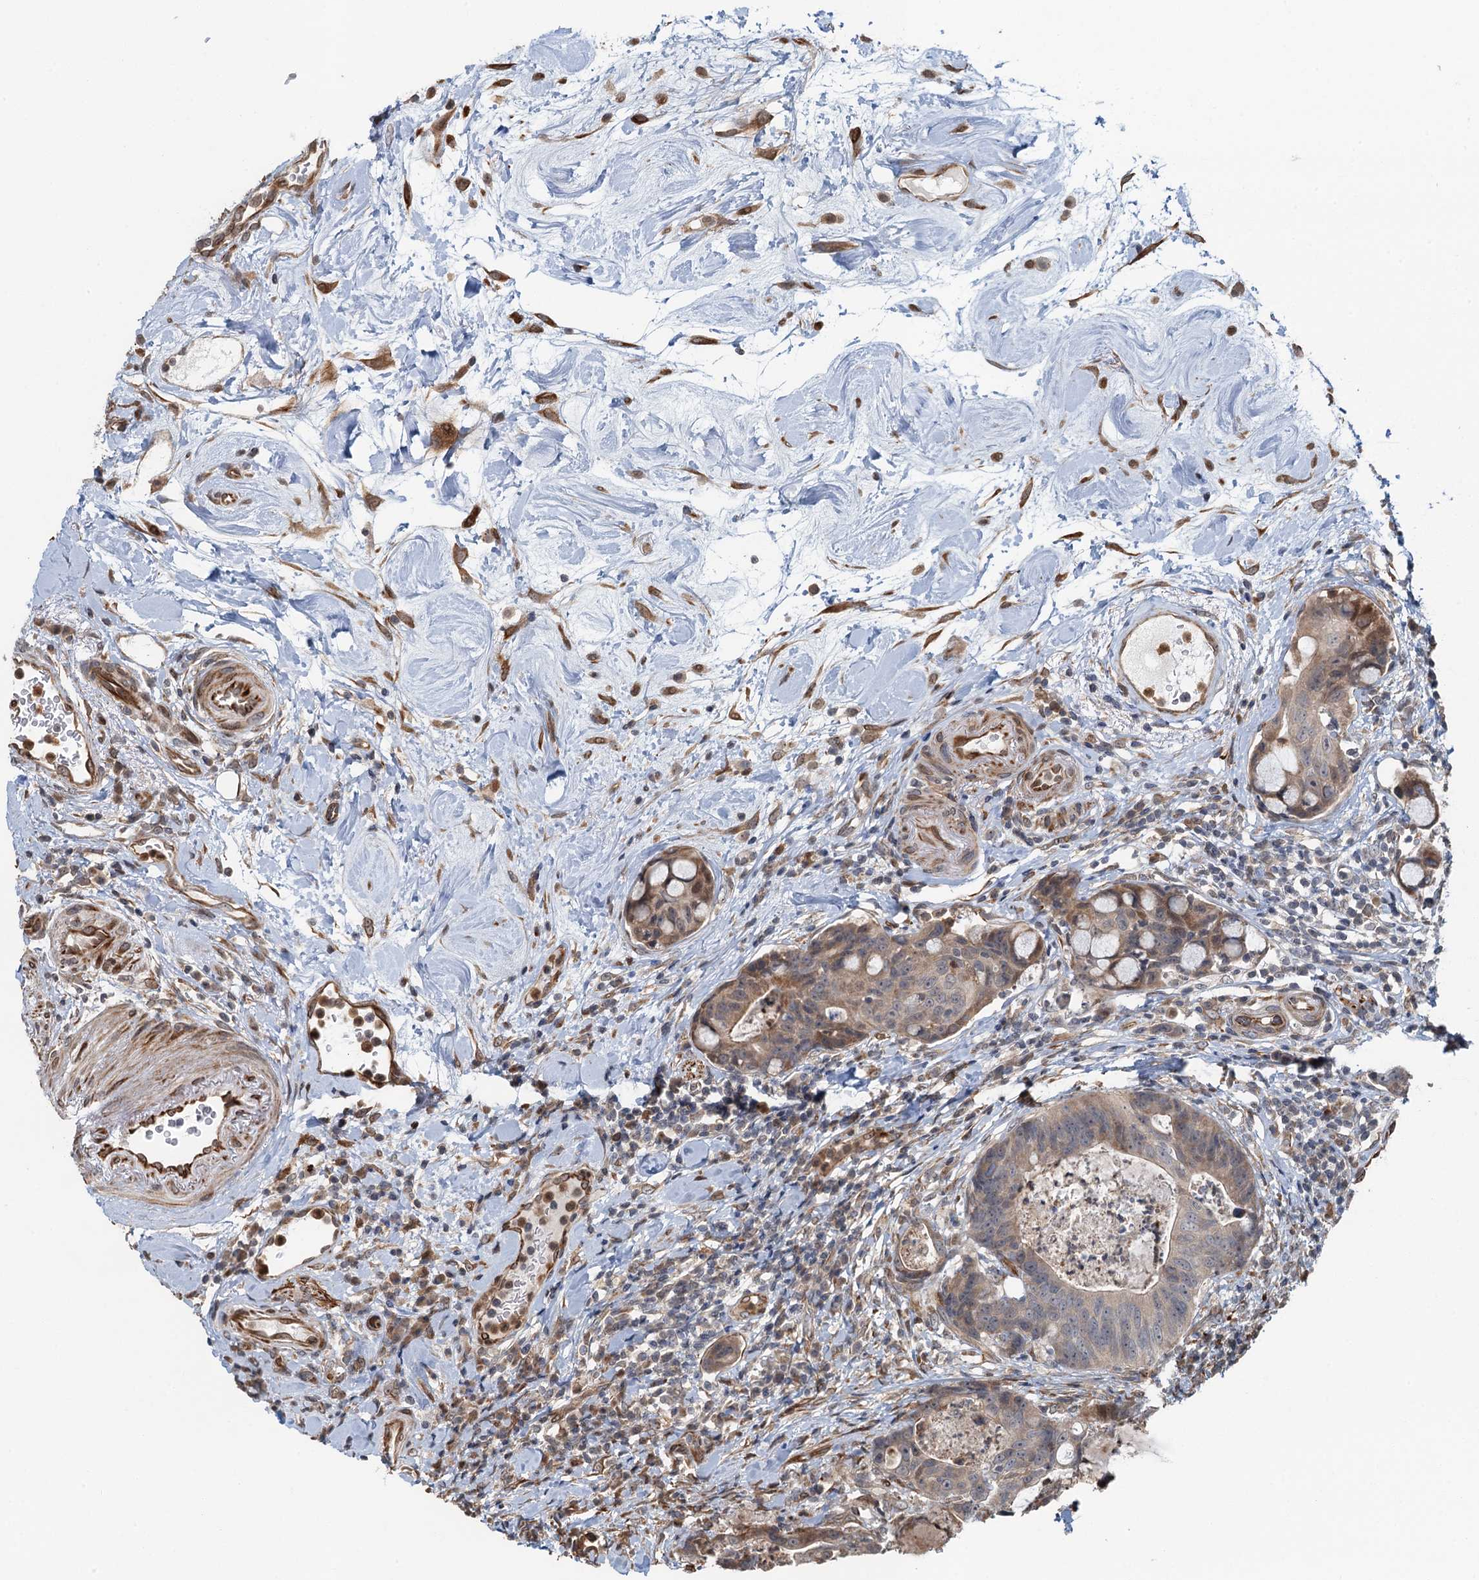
{"staining": {"intensity": "weak", "quantity": "<25%", "location": "cytoplasmic/membranous"}, "tissue": "colorectal cancer", "cell_type": "Tumor cells", "image_type": "cancer", "snomed": [{"axis": "morphology", "description": "Adenocarcinoma, NOS"}, {"axis": "topography", "description": "Colon"}], "caption": "Immunohistochemistry of human colorectal cancer (adenocarcinoma) exhibits no positivity in tumor cells.", "gene": "WHAMM", "patient": {"sex": "female", "age": 82}}